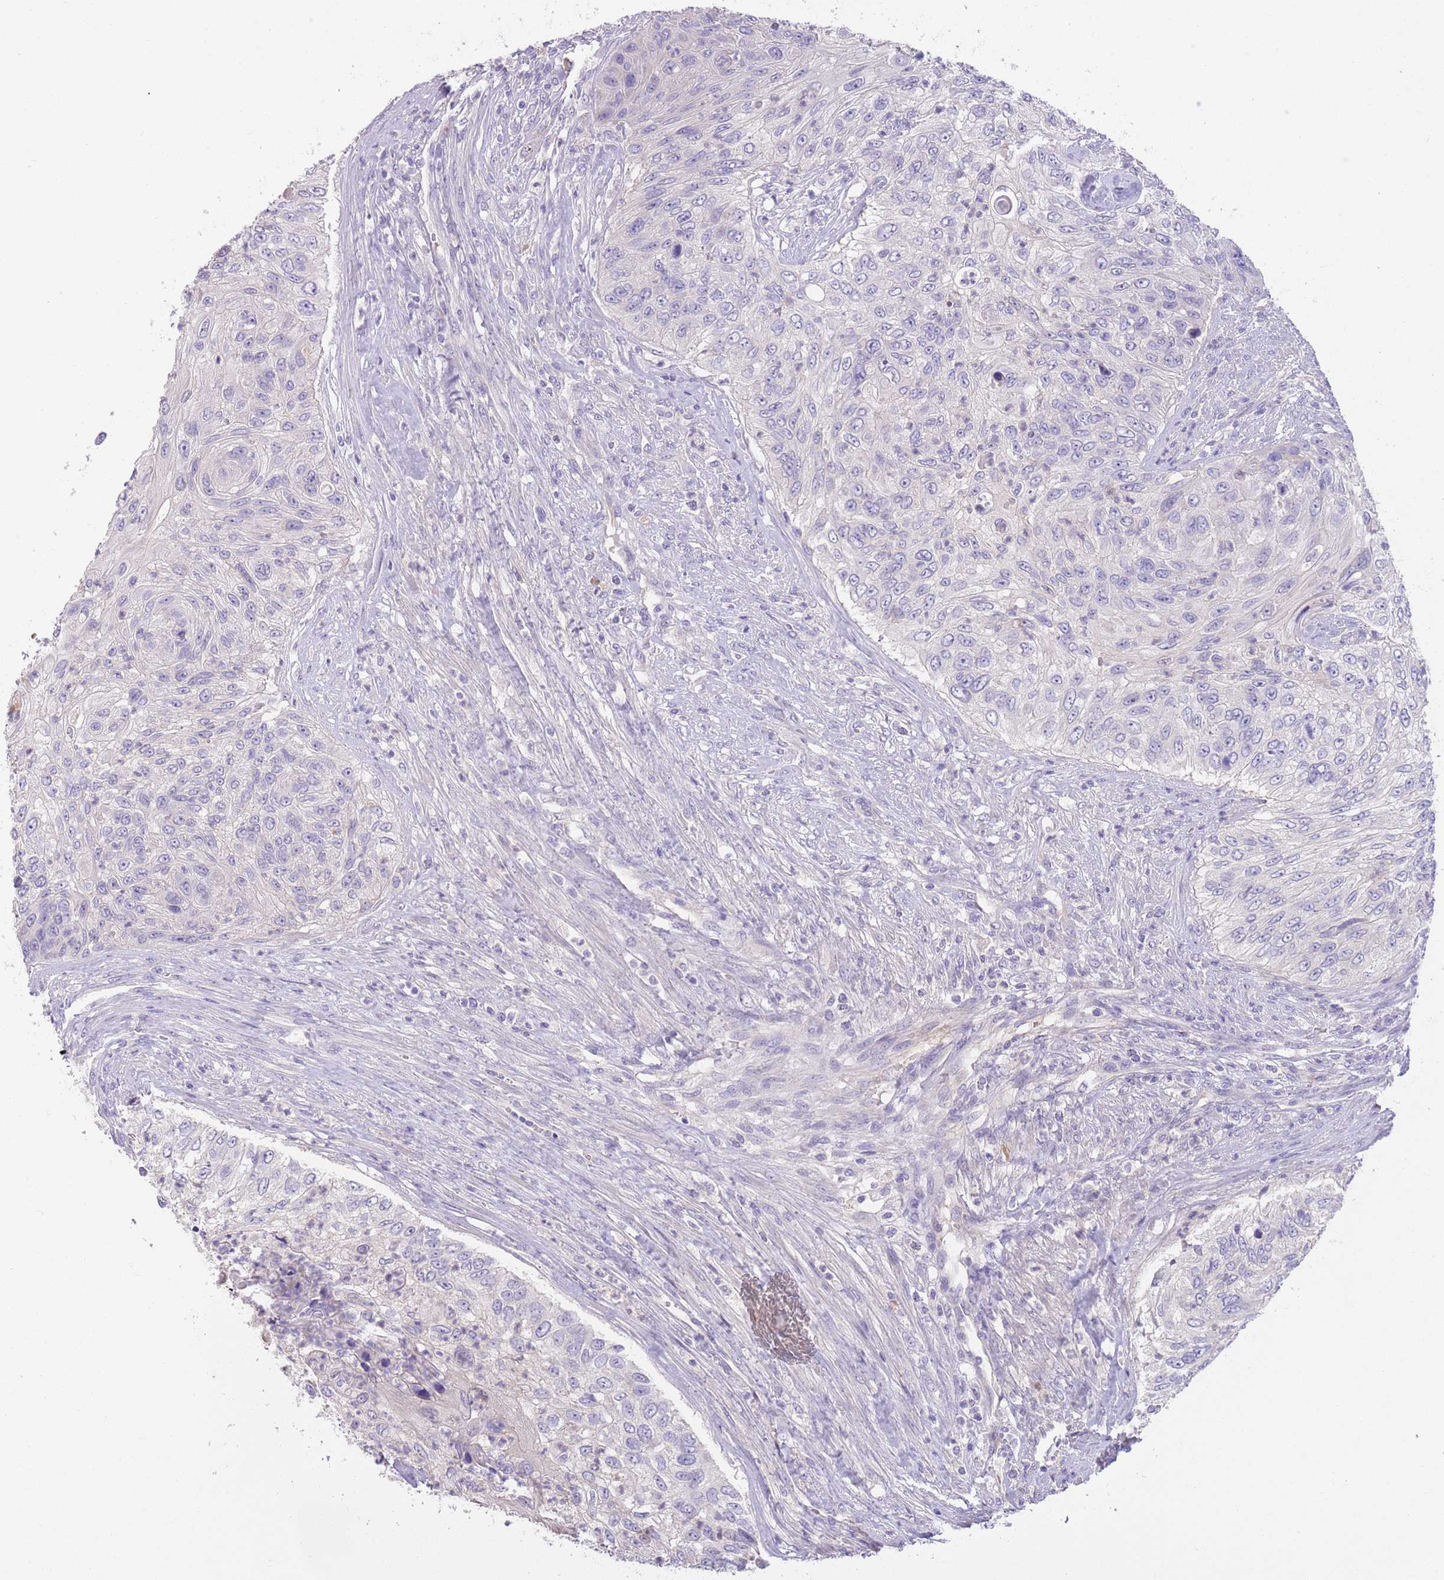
{"staining": {"intensity": "negative", "quantity": "none", "location": "none"}, "tissue": "urothelial cancer", "cell_type": "Tumor cells", "image_type": "cancer", "snomed": [{"axis": "morphology", "description": "Urothelial carcinoma, High grade"}, {"axis": "topography", "description": "Urinary bladder"}], "caption": "Tumor cells are negative for brown protein staining in high-grade urothelial carcinoma.", "gene": "IGFL4", "patient": {"sex": "female", "age": 60}}